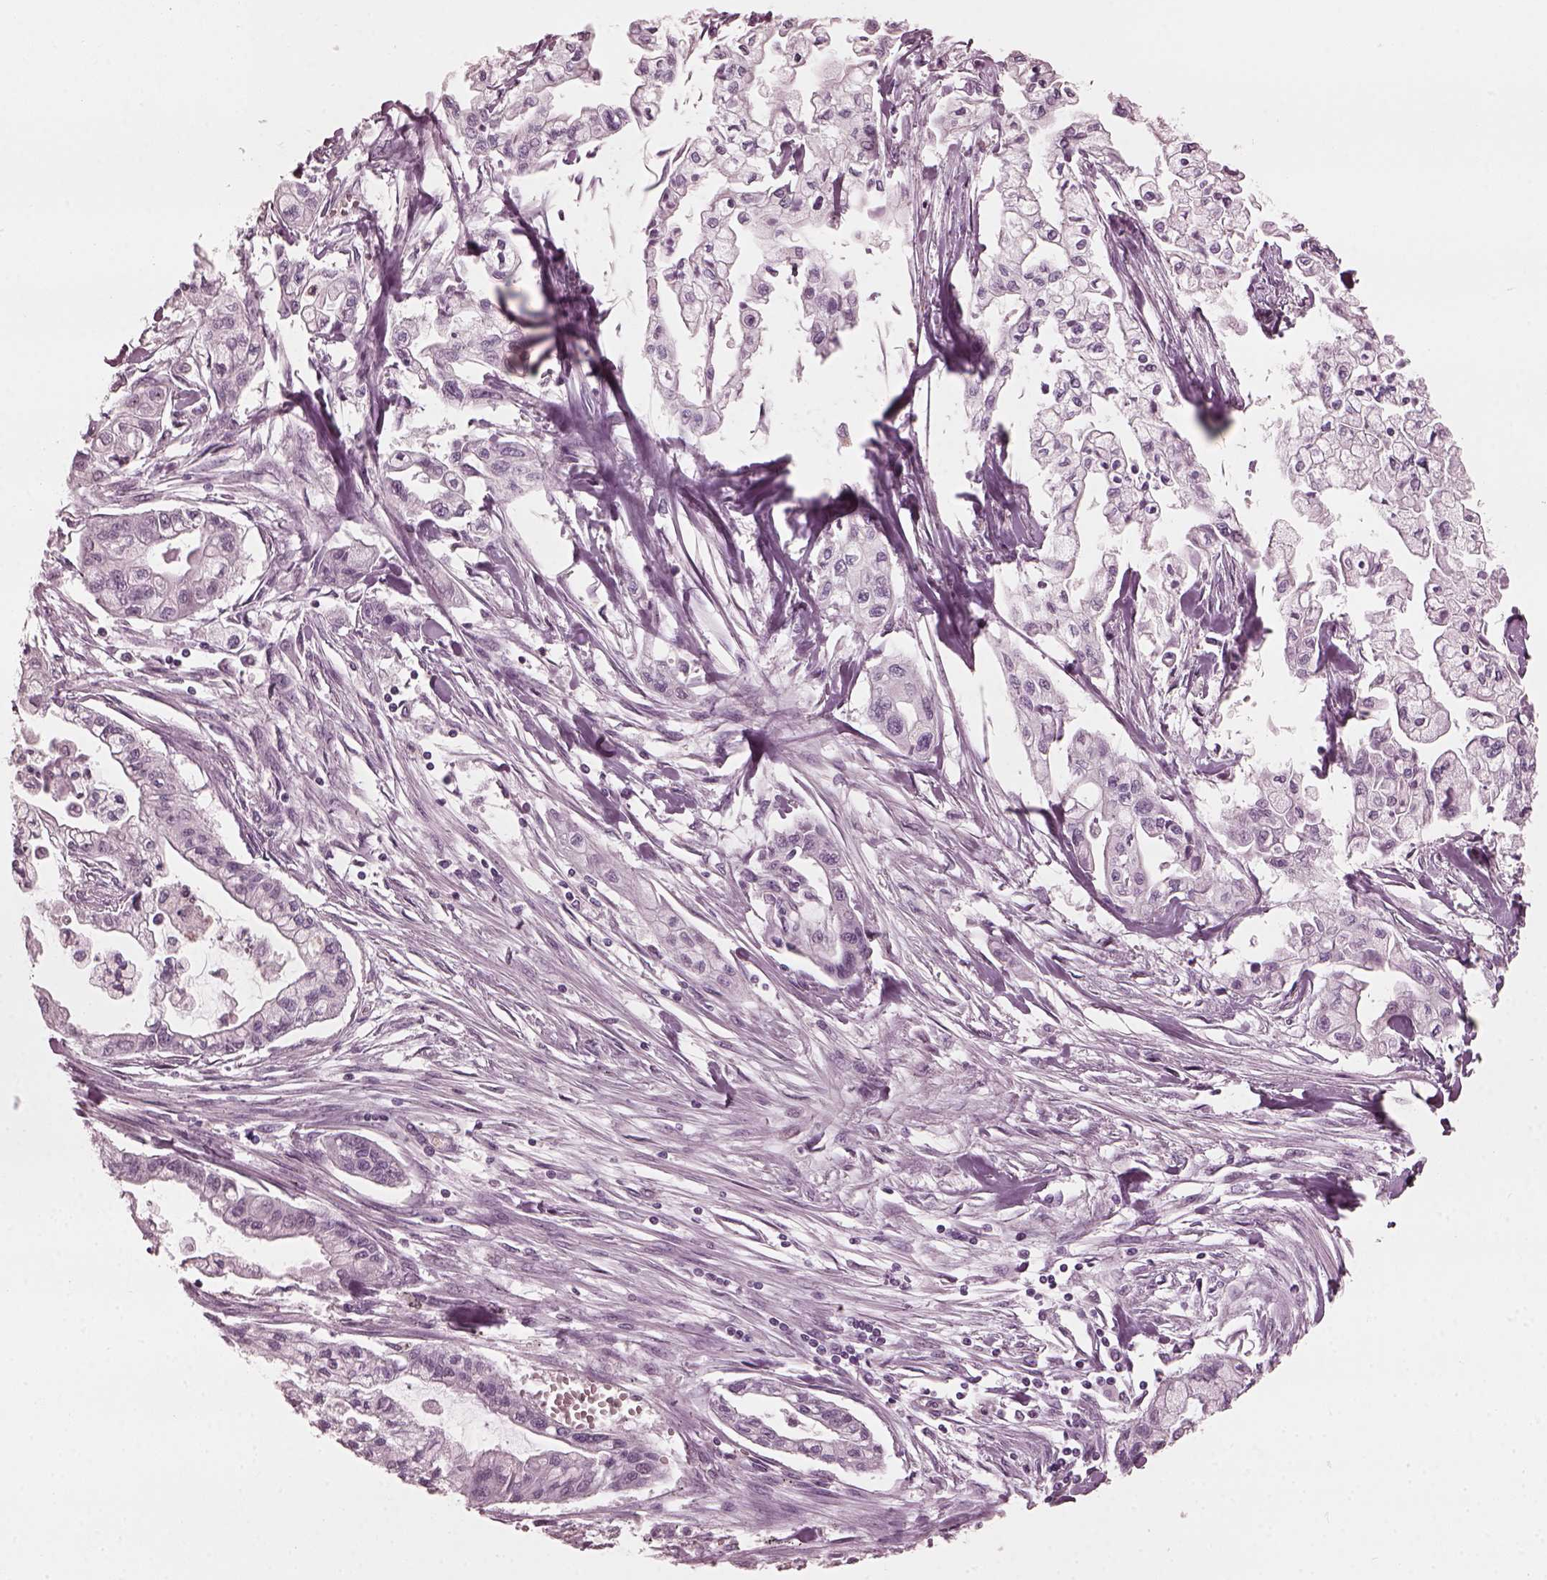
{"staining": {"intensity": "negative", "quantity": "none", "location": "none"}, "tissue": "pancreatic cancer", "cell_type": "Tumor cells", "image_type": "cancer", "snomed": [{"axis": "morphology", "description": "Adenocarcinoma, NOS"}, {"axis": "topography", "description": "Pancreas"}], "caption": "The image shows no staining of tumor cells in pancreatic cancer (adenocarcinoma).", "gene": "CCDC170", "patient": {"sex": "male", "age": 54}}